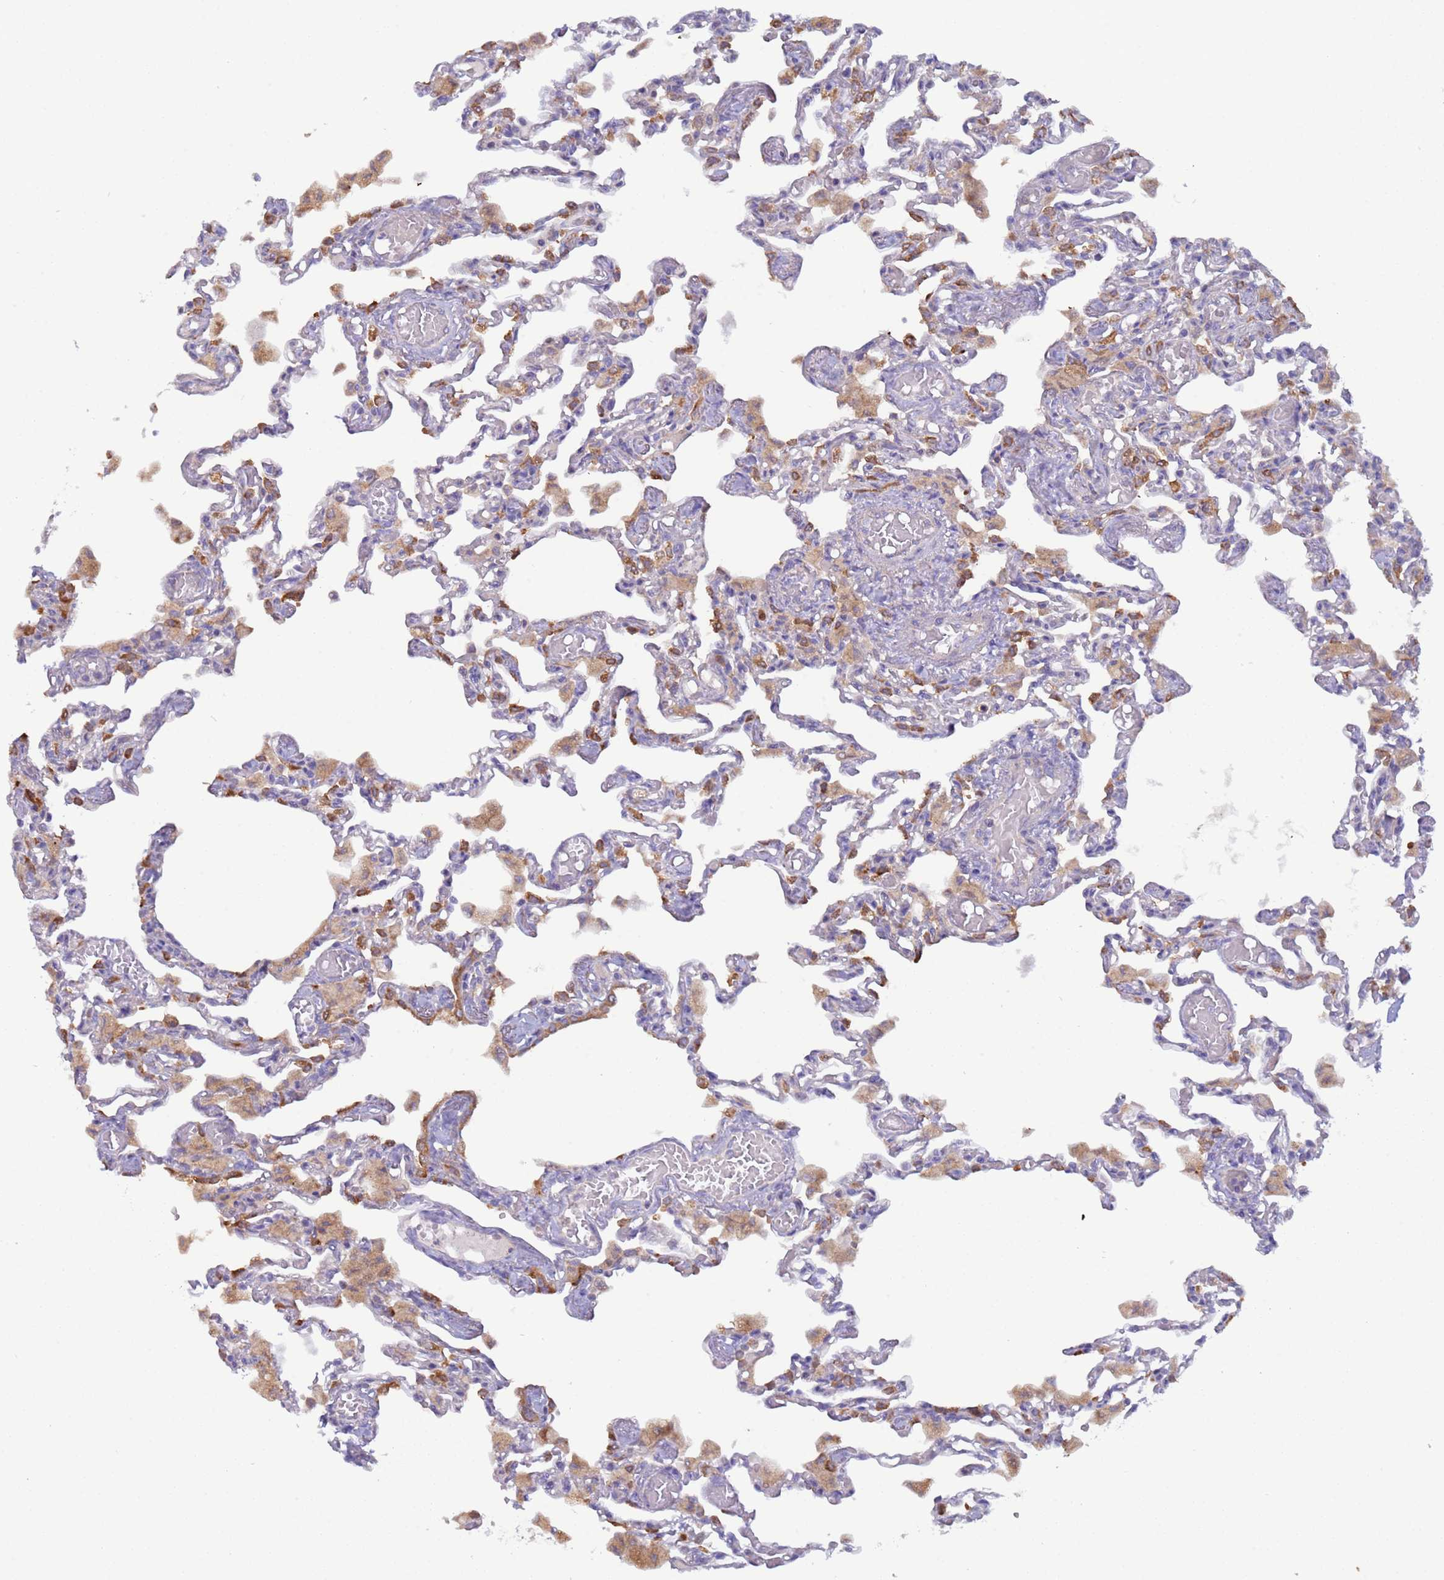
{"staining": {"intensity": "moderate", "quantity": "25%-75%", "location": "cytoplasmic/membranous"}, "tissue": "lung", "cell_type": "Alveolar cells", "image_type": "normal", "snomed": [{"axis": "morphology", "description": "Normal tissue, NOS"}, {"axis": "topography", "description": "Bronchus"}, {"axis": "topography", "description": "Lung"}], "caption": "Brown immunohistochemical staining in benign lung exhibits moderate cytoplasmic/membranous expression in approximately 25%-75% of alveolar cells. The staining was performed using DAB (3,3'-diaminobenzidine) to visualize the protein expression in brown, while the nuclei were stained in blue with hematoxylin (Magnification: 20x).", "gene": "UQCRQ", "patient": {"sex": "female", "age": 49}}